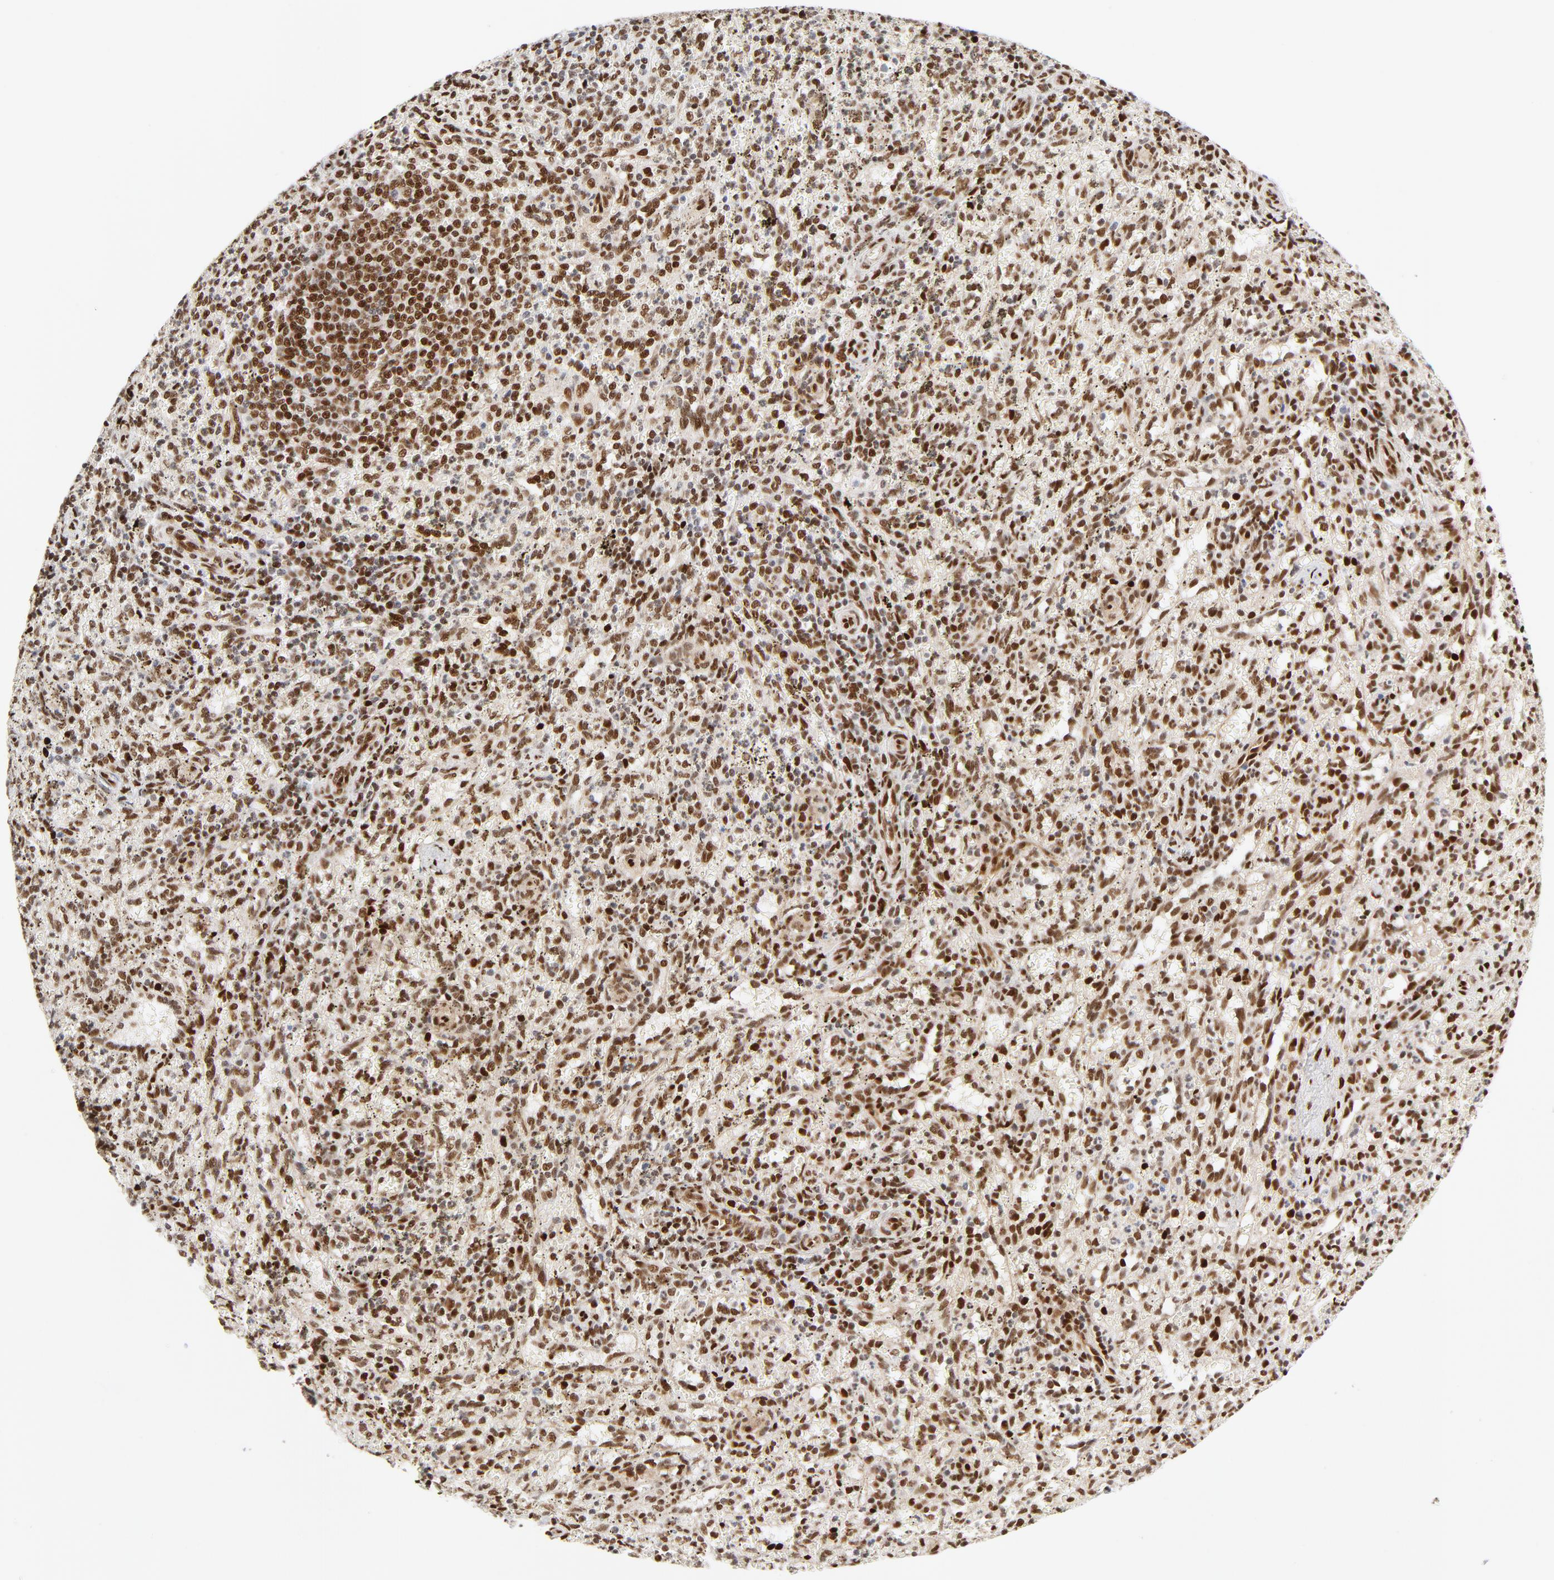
{"staining": {"intensity": "moderate", "quantity": ">75%", "location": "nuclear"}, "tissue": "spleen", "cell_type": "Cells in red pulp", "image_type": "normal", "snomed": [{"axis": "morphology", "description": "Normal tissue, NOS"}, {"axis": "topography", "description": "Spleen"}], "caption": "A brown stain highlights moderate nuclear expression of a protein in cells in red pulp of benign human spleen.", "gene": "MEF2A", "patient": {"sex": "female", "age": 10}}